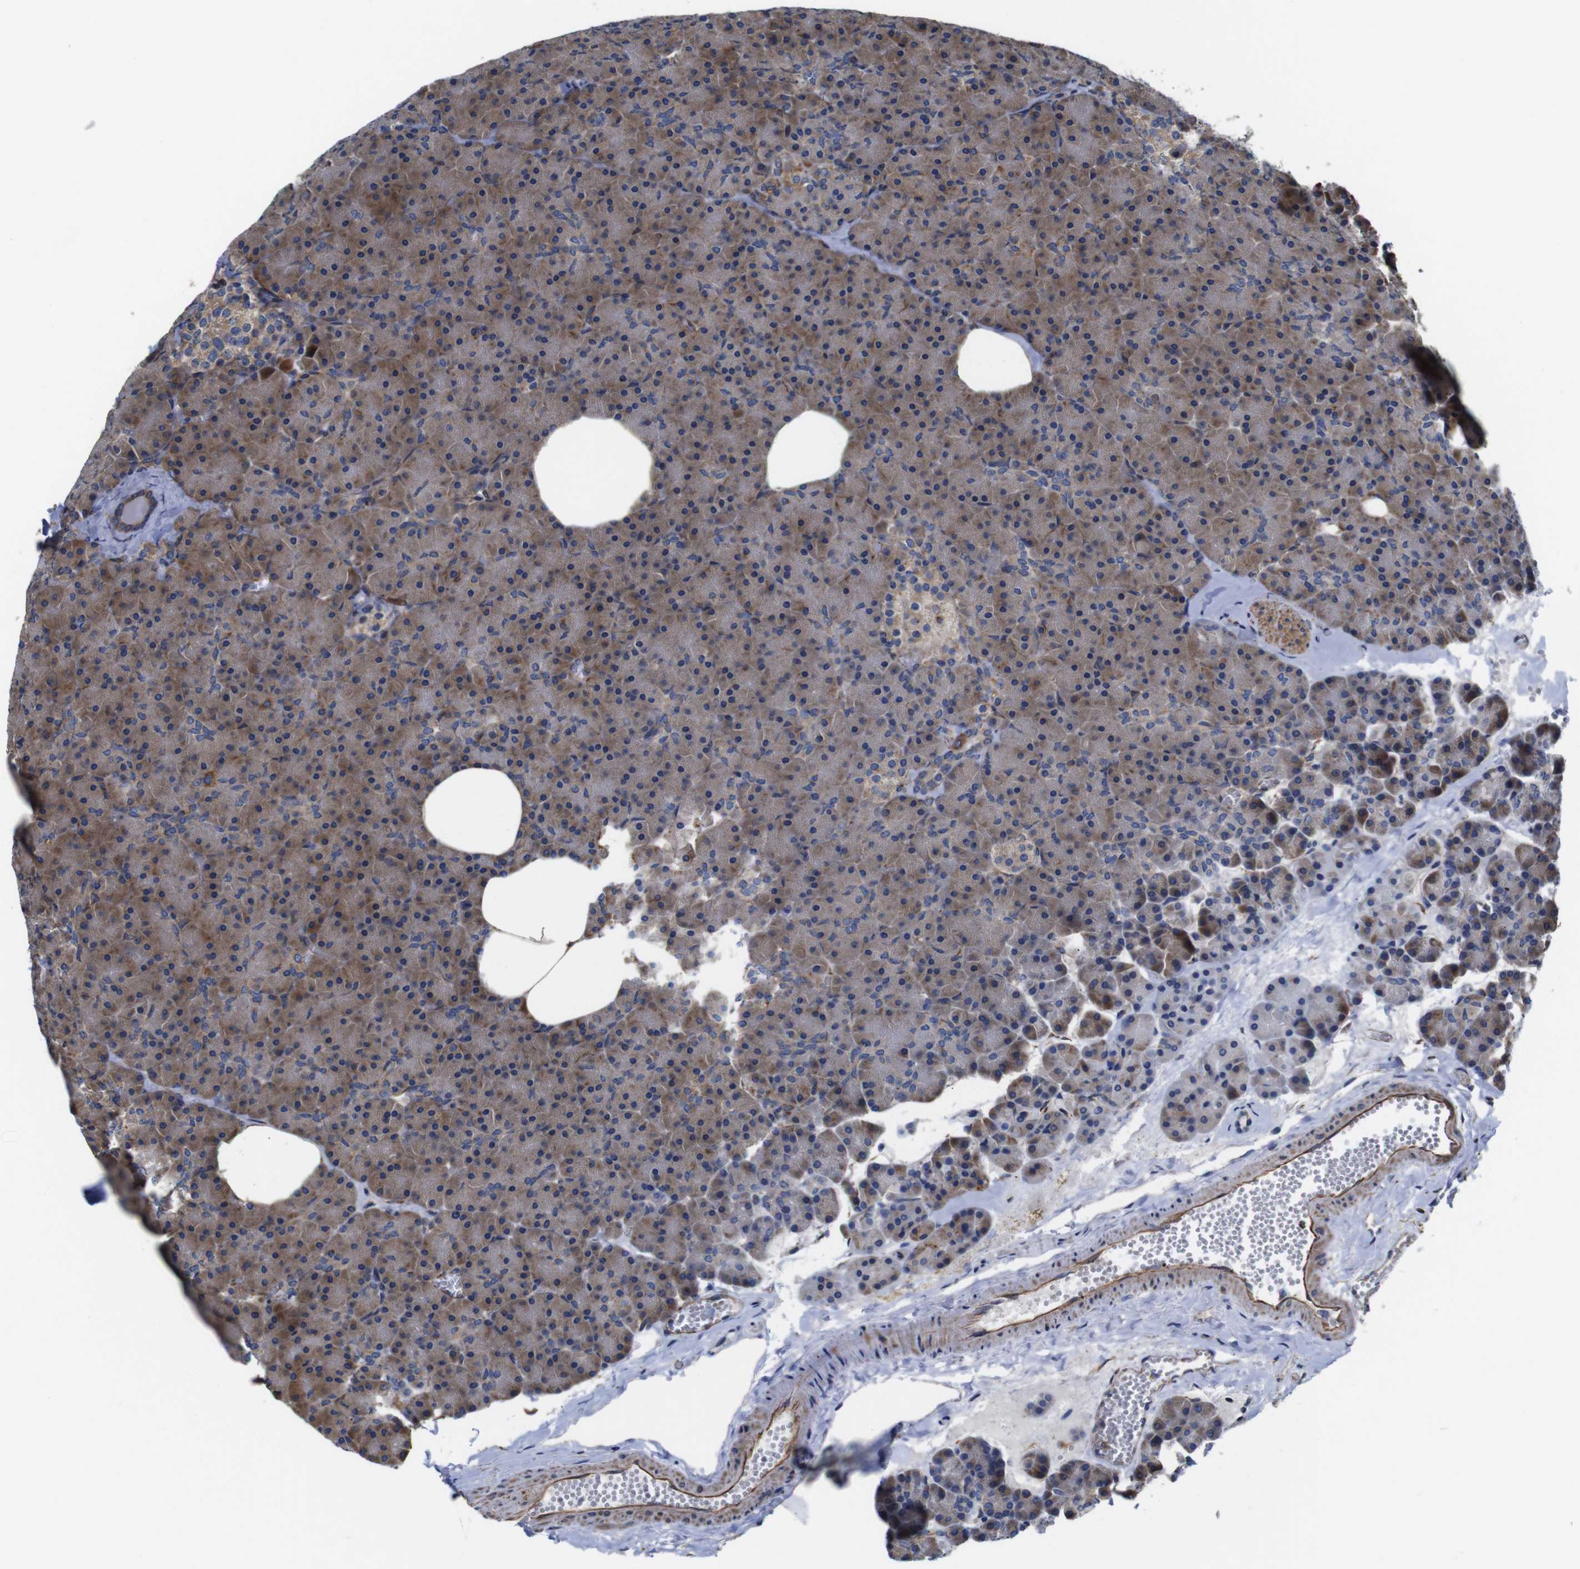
{"staining": {"intensity": "moderate", "quantity": "25%-75%", "location": "cytoplasmic/membranous"}, "tissue": "pancreas", "cell_type": "Exocrine glandular cells", "image_type": "normal", "snomed": [{"axis": "morphology", "description": "Normal tissue, NOS"}, {"axis": "topography", "description": "Pancreas"}], "caption": "Moderate cytoplasmic/membranous staining for a protein is present in approximately 25%-75% of exocrine glandular cells of unremarkable pancreas using immunohistochemistry (IHC).", "gene": "POMK", "patient": {"sex": "female", "age": 35}}